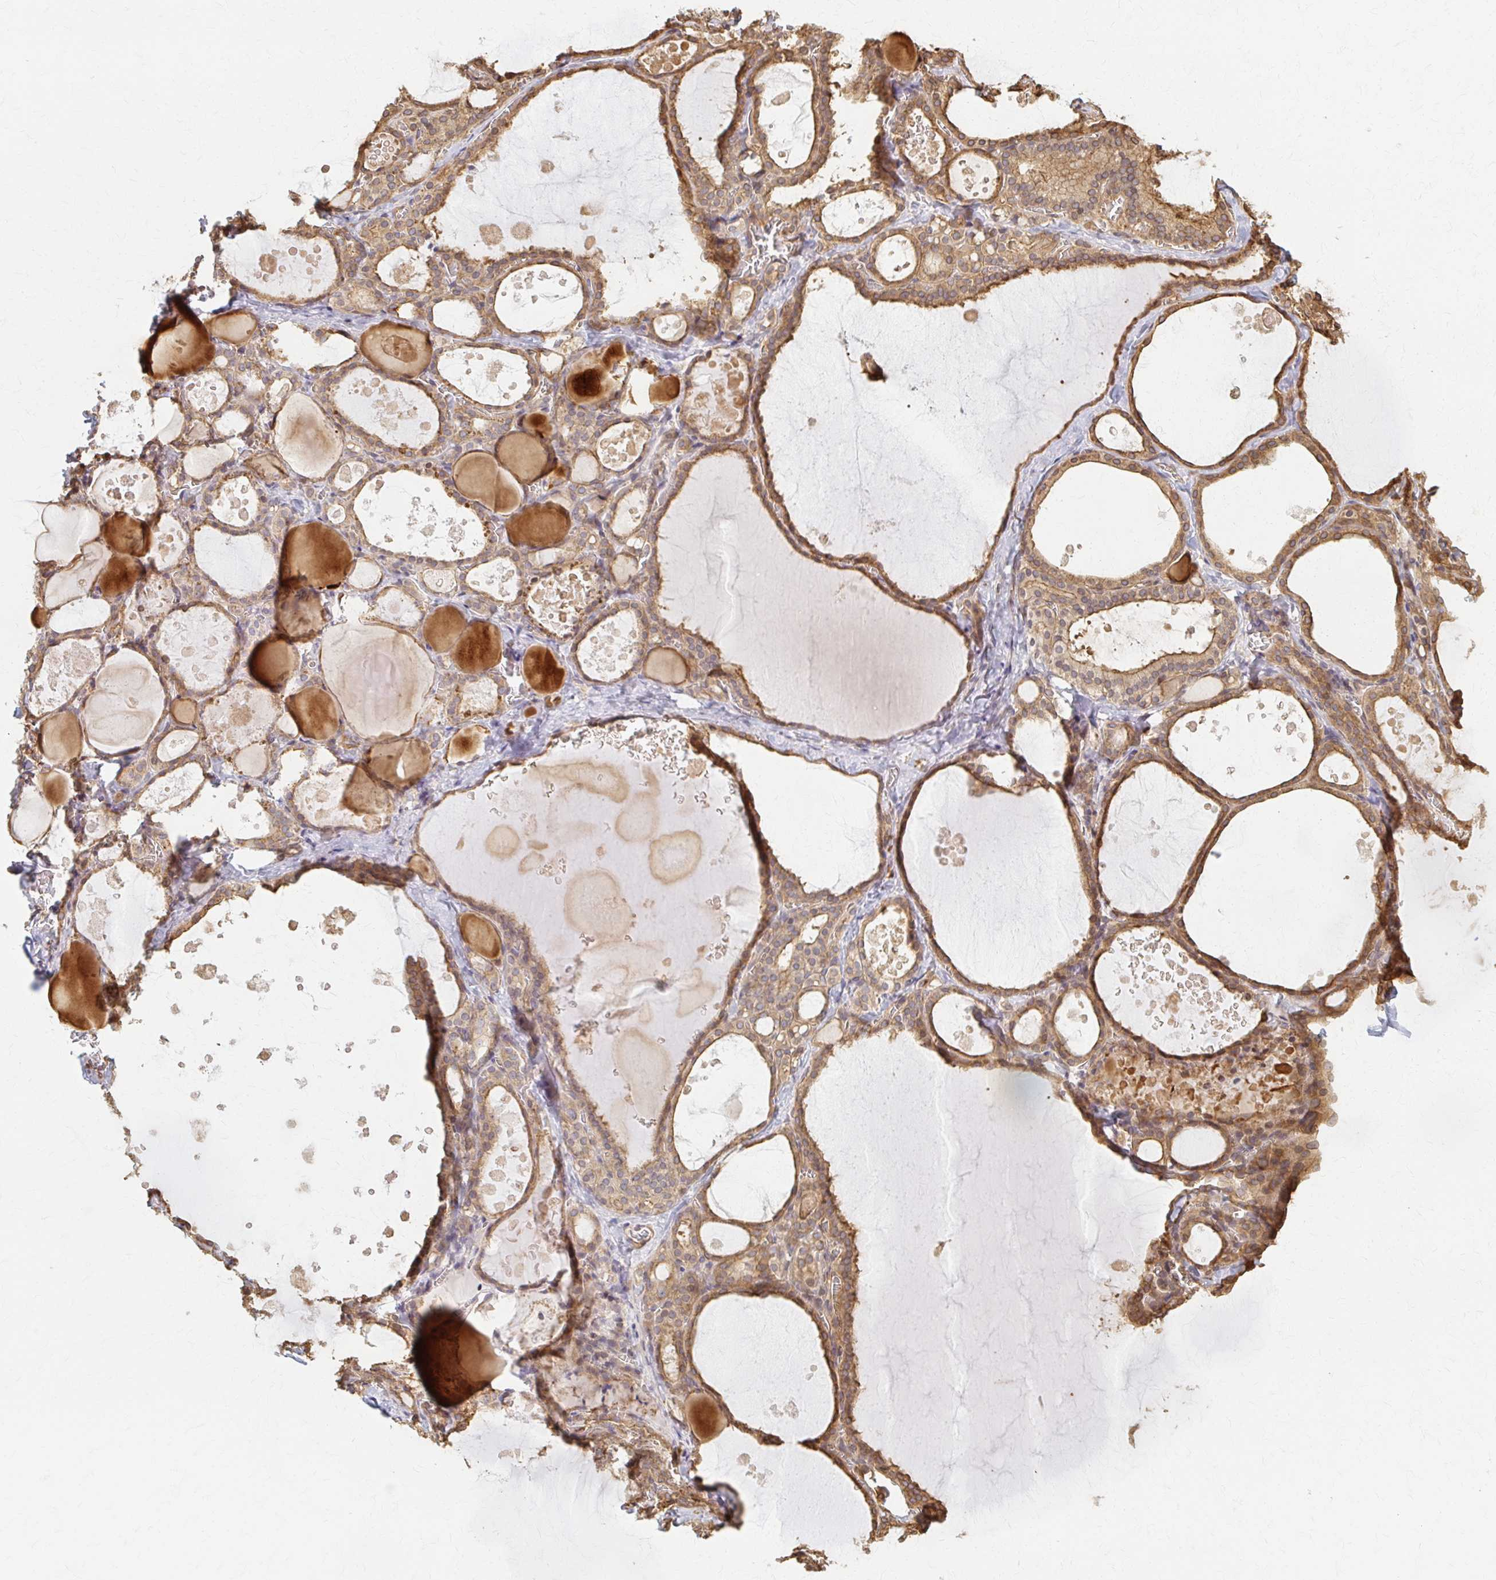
{"staining": {"intensity": "moderate", "quantity": ">75%", "location": "cytoplasmic/membranous"}, "tissue": "thyroid gland", "cell_type": "Glandular cells", "image_type": "normal", "snomed": [{"axis": "morphology", "description": "Normal tissue, NOS"}, {"axis": "topography", "description": "Thyroid gland"}], "caption": "A micrograph showing moderate cytoplasmic/membranous staining in about >75% of glandular cells in benign thyroid gland, as visualized by brown immunohistochemical staining.", "gene": "ARHGAP35", "patient": {"sex": "male", "age": 56}}